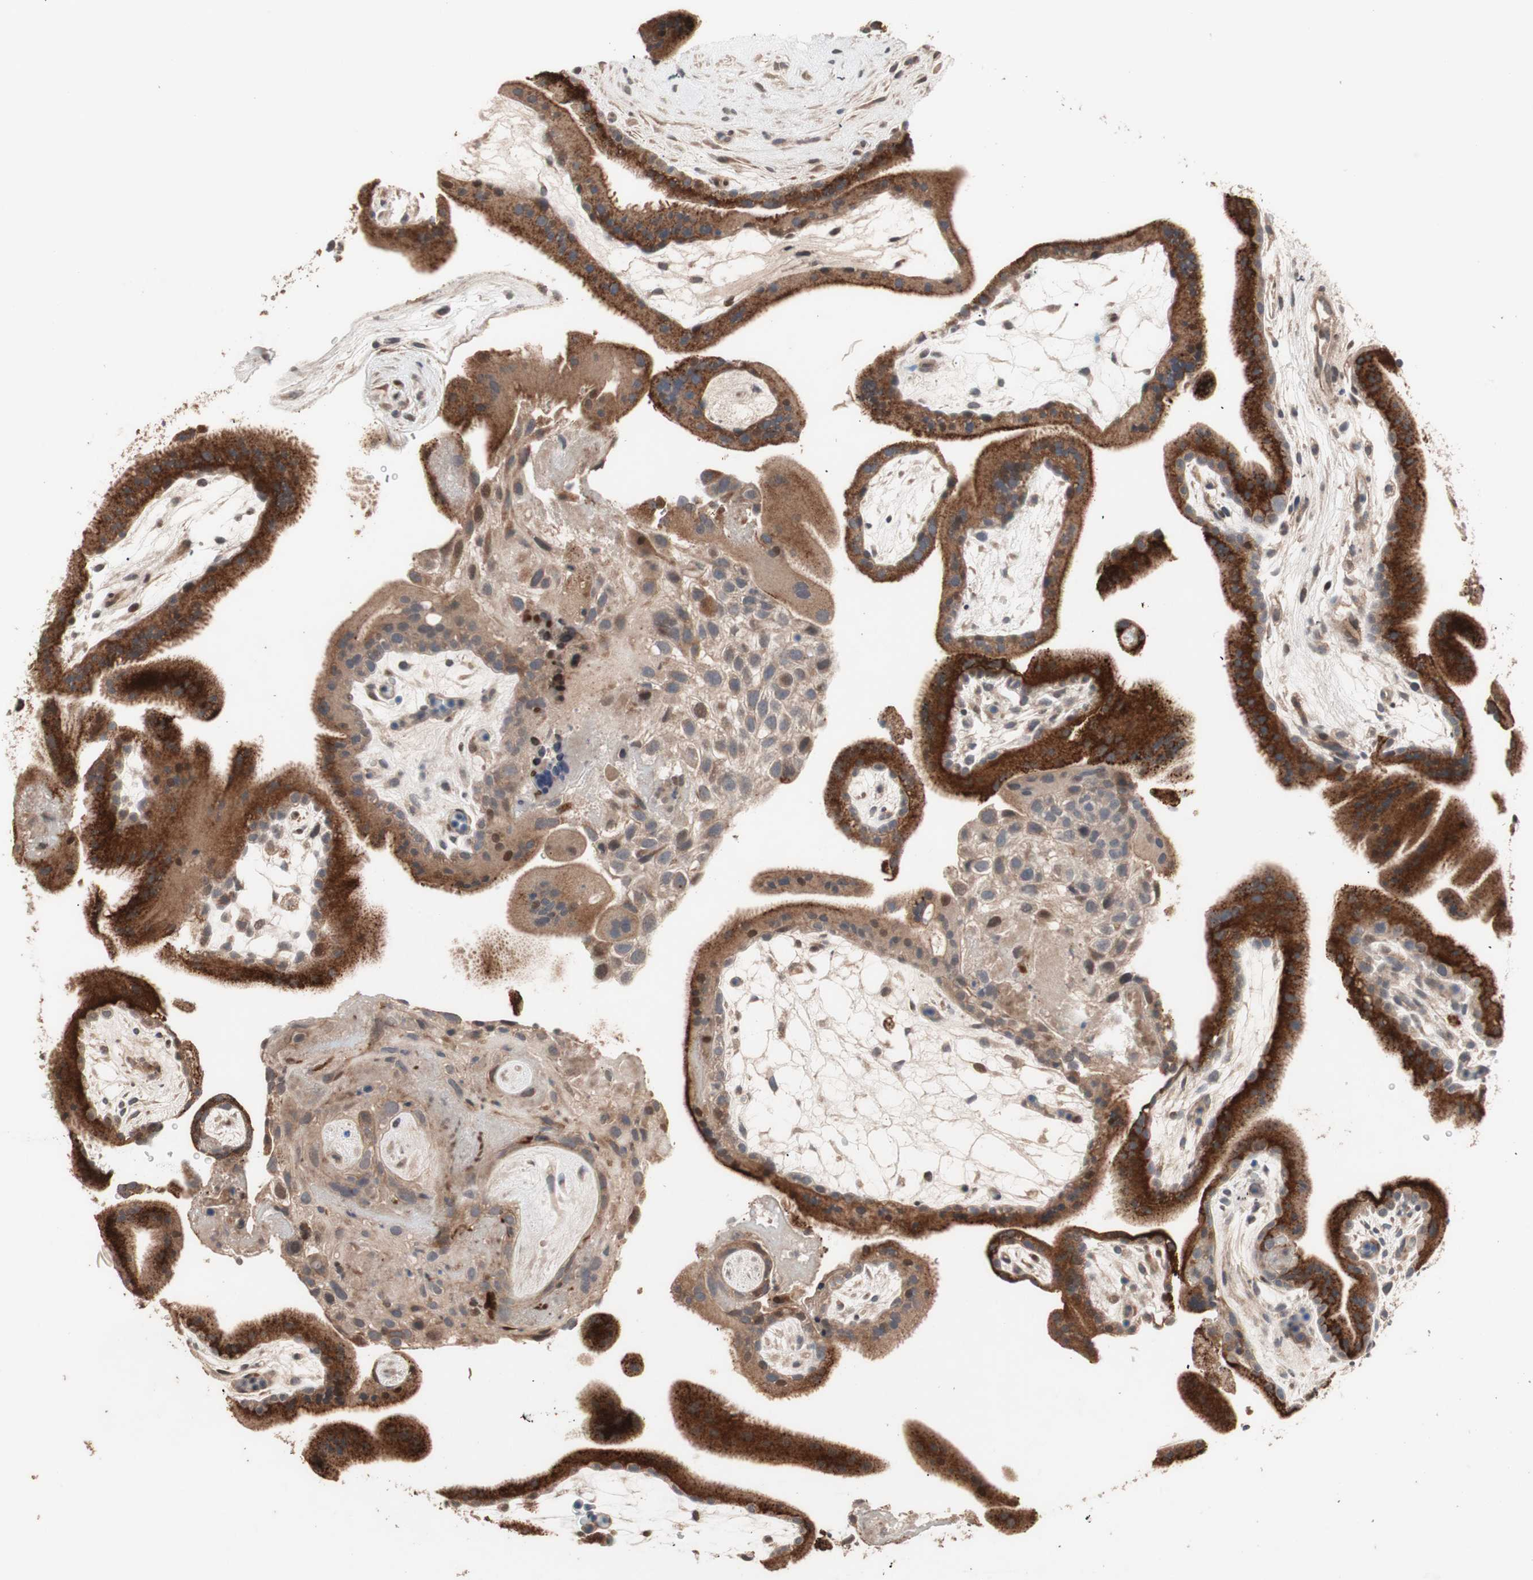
{"staining": {"intensity": "moderate", "quantity": ">75%", "location": "cytoplasmic/membranous"}, "tissue": "placenta", "cell_type": "Decidual cells", "image_type": "normal", "snomed": [{"axis": "morphology", "description": "Normal tissue, NOS"}, {"axis": "topography", "description": "Placenta"}], "caption": "Moderate cytoplasmic/membranous staining for a protein is identified in approximately >75% of decidual cells of normal placenta using immunohistochemistry (IHC).", "gene": "NF2", "patient": {"sex": "female", "age": 19}}